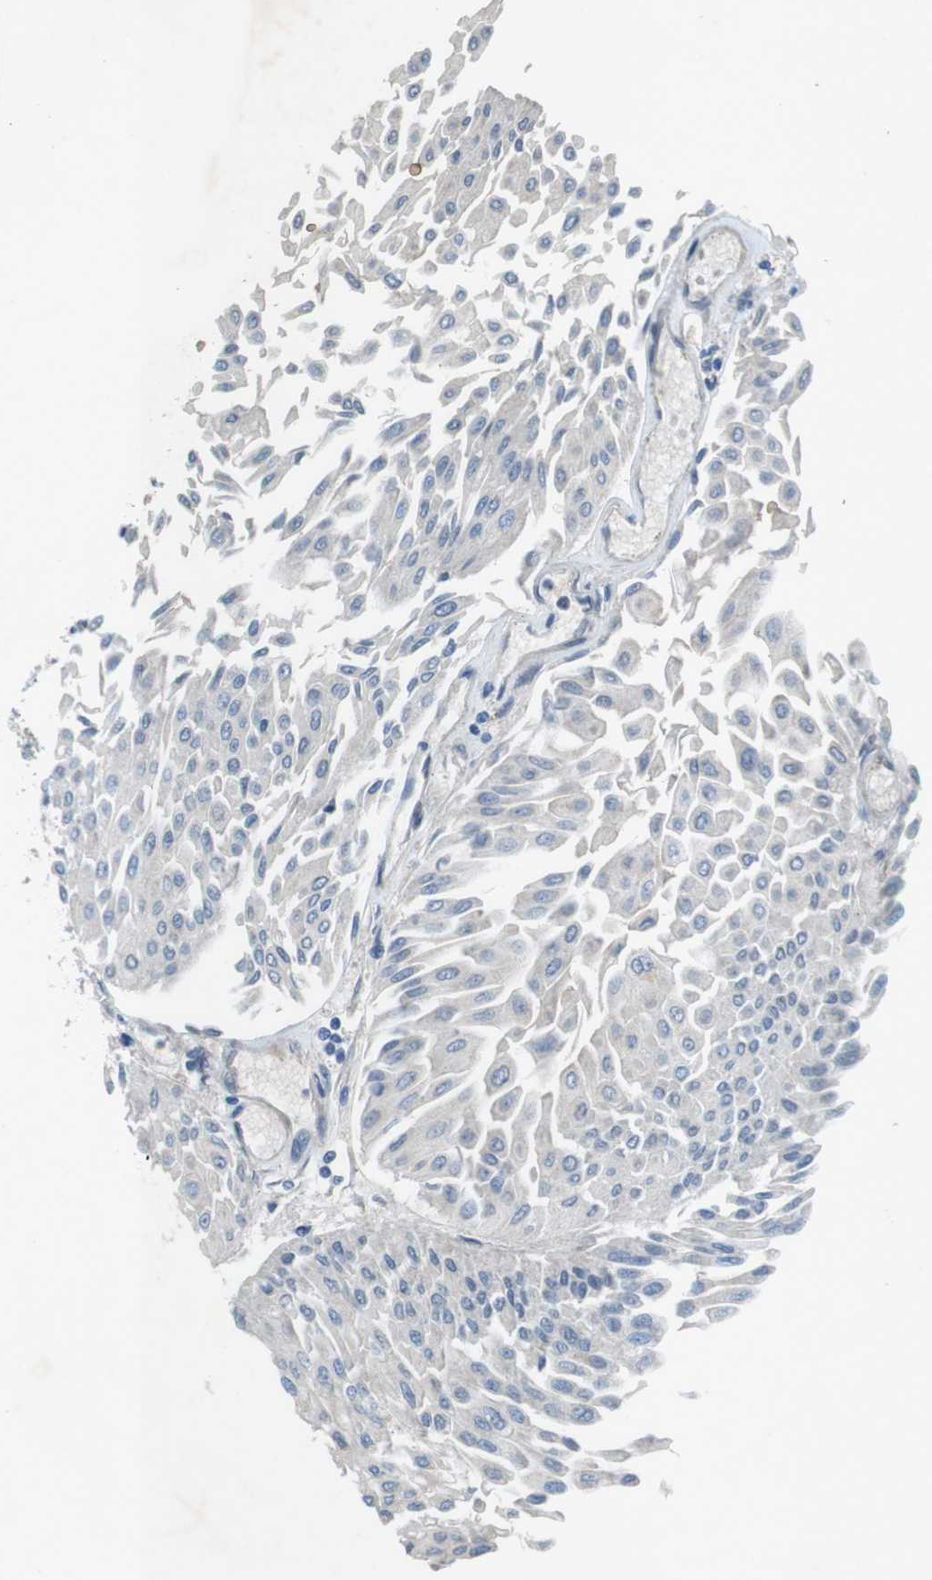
{"staining": {"intensity": "negative", "quantity": "none", "location": "none"}, "tissue": "urothelial cancer", "cell_type": "Tumor cells", "image_type": "cancer", "snomed": [{"axis": "morphology", "description": "Urothelial carcinoma, Low grade"}, {"axis": "topography", "description": "Urinary bladder"}], "caption": "DAB immunohistochemical staining of human urothelial cancer exhibits no significant positivity in tumor cells.", "gene": "TYW1", "patient": {"sex": "male", "age": 67}}